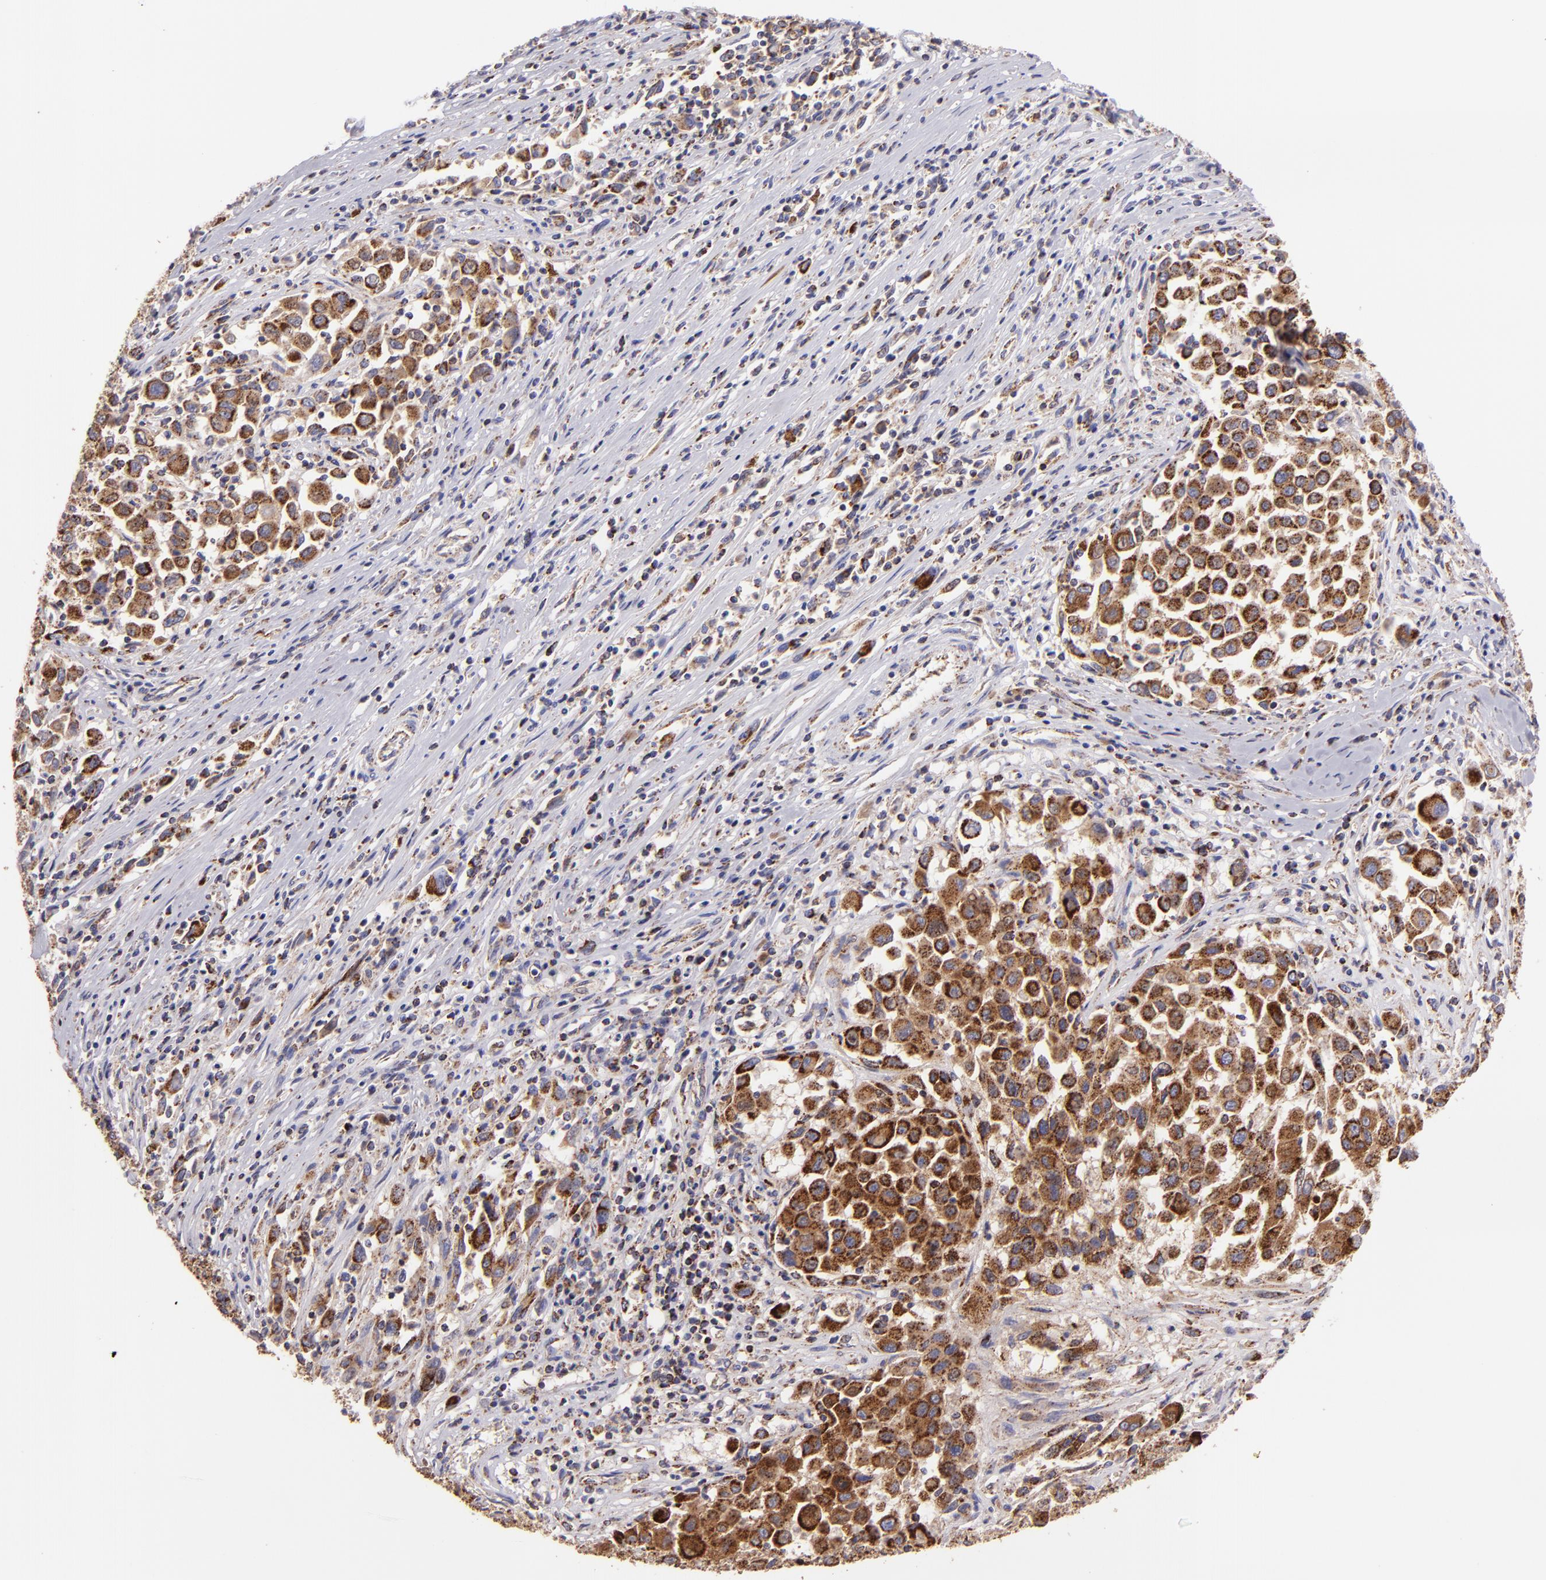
{"staining": {"intensity": "moderate", "quantity": ">75%", "location": "cytoplasmic/membranous"}, "tissue": "melanoma", "cell_type": "Tumor cells", "image_type": "cancer", "snomed": [{"axis": "morphology", "description": "Malignant melanoma, Metastatic site"}, {"axis": "topography", "description": "Lymph node"}], "caption": "Melanoma tissue displays moderate cytoplasmic/membranous expression in approximately >75% of tumor cells", "gene": "HSPD1", "patient": {"sex": "male", "age": 61}}